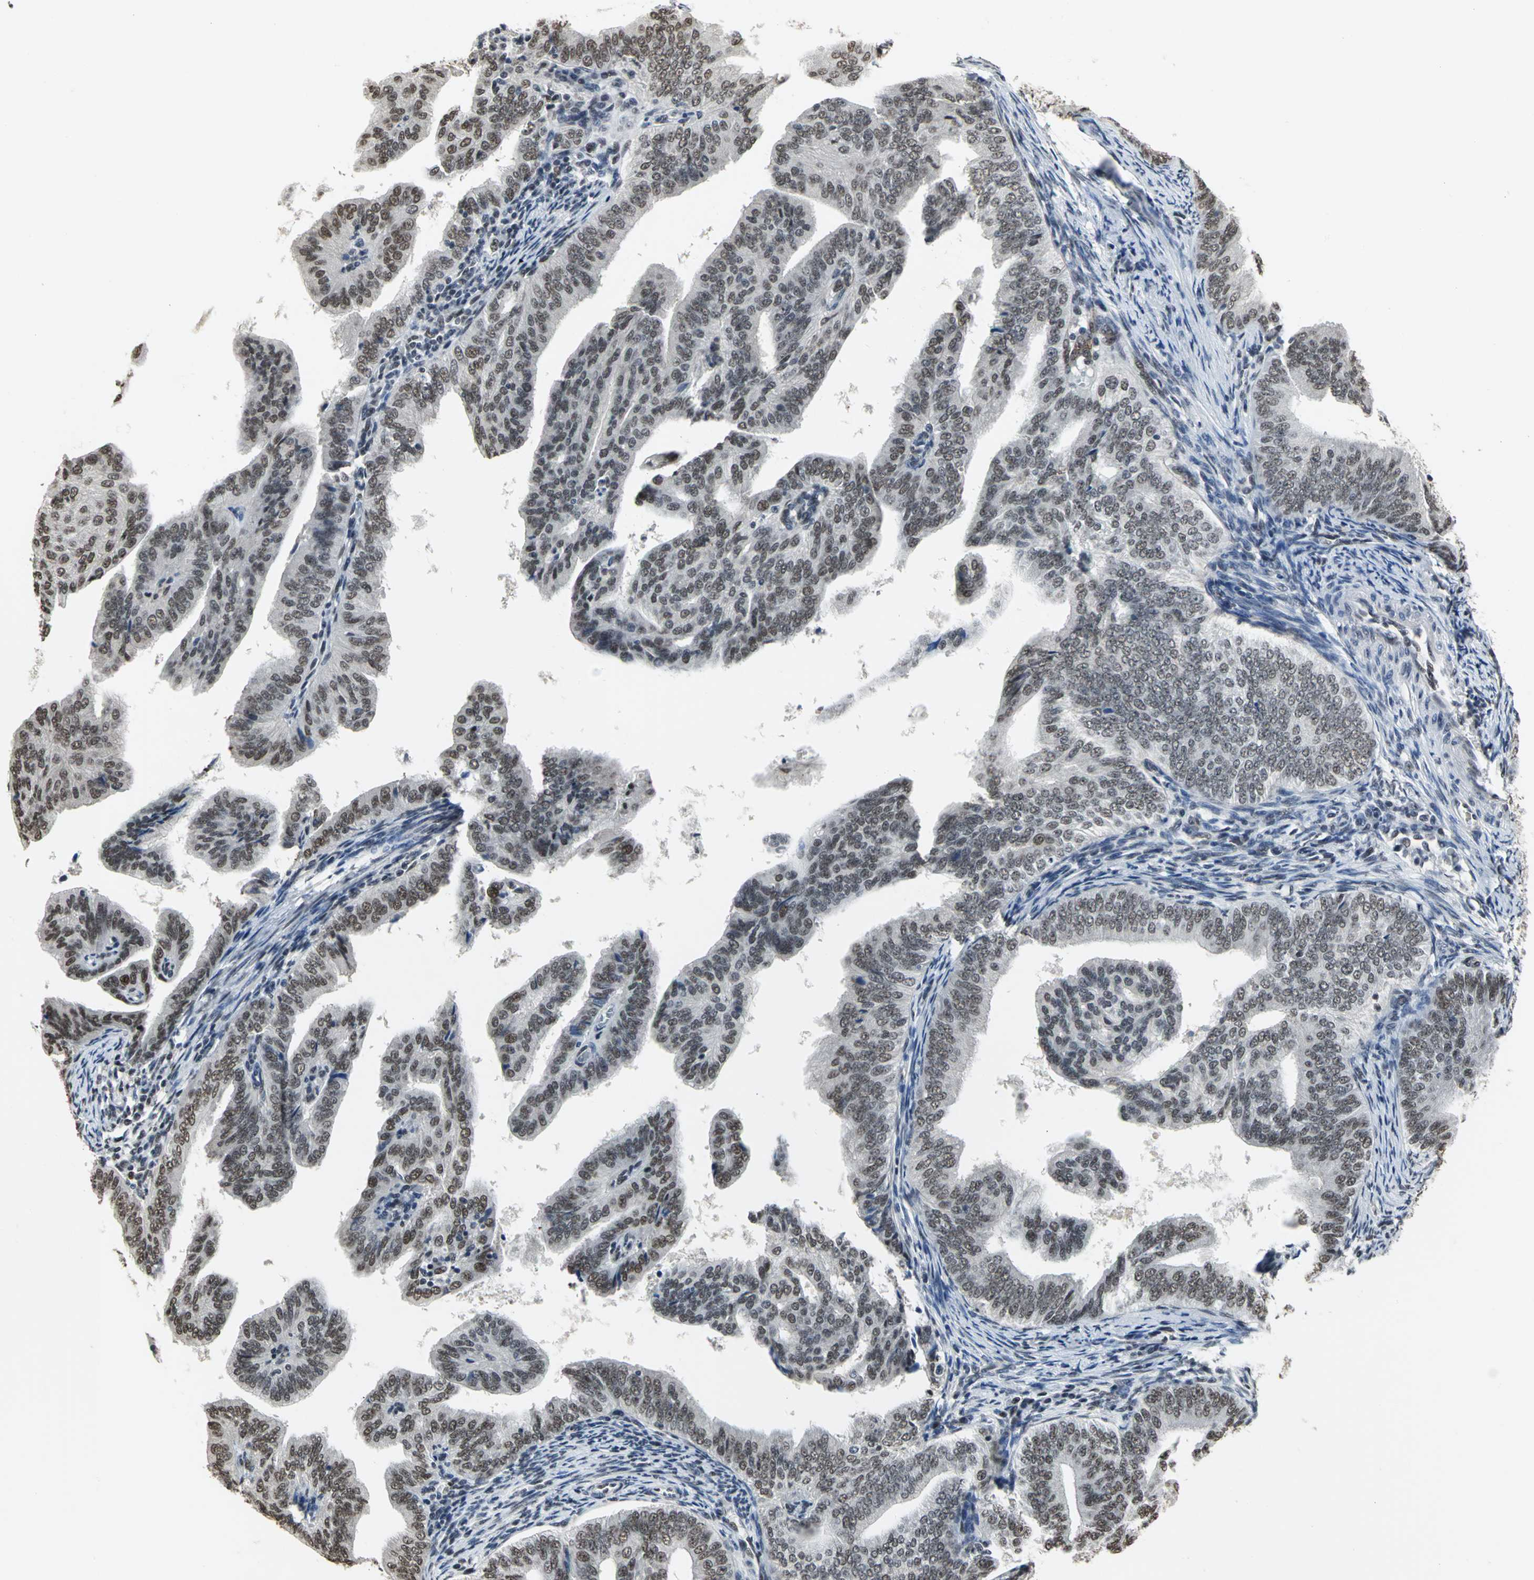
{"staining": {"intensity": "moderate", "quantity": ">75%", "location": "nuclear"}, "tissue": "endometrial cancer", "cell_type": "Tumor cells", "image_type": "cancer", "snomed": [{"axis": "morphology", "description": "Adenocarcinoma, NOS"}, {"axis": "topography", "description": "Endometrium"}], "caption": "Human adenocarcinoma (endometrial) stained with a protein marker displays moderate staining in tumor cells.", "gene": "CCDC88C", "patient": {"sex": "female", "age": 58}}